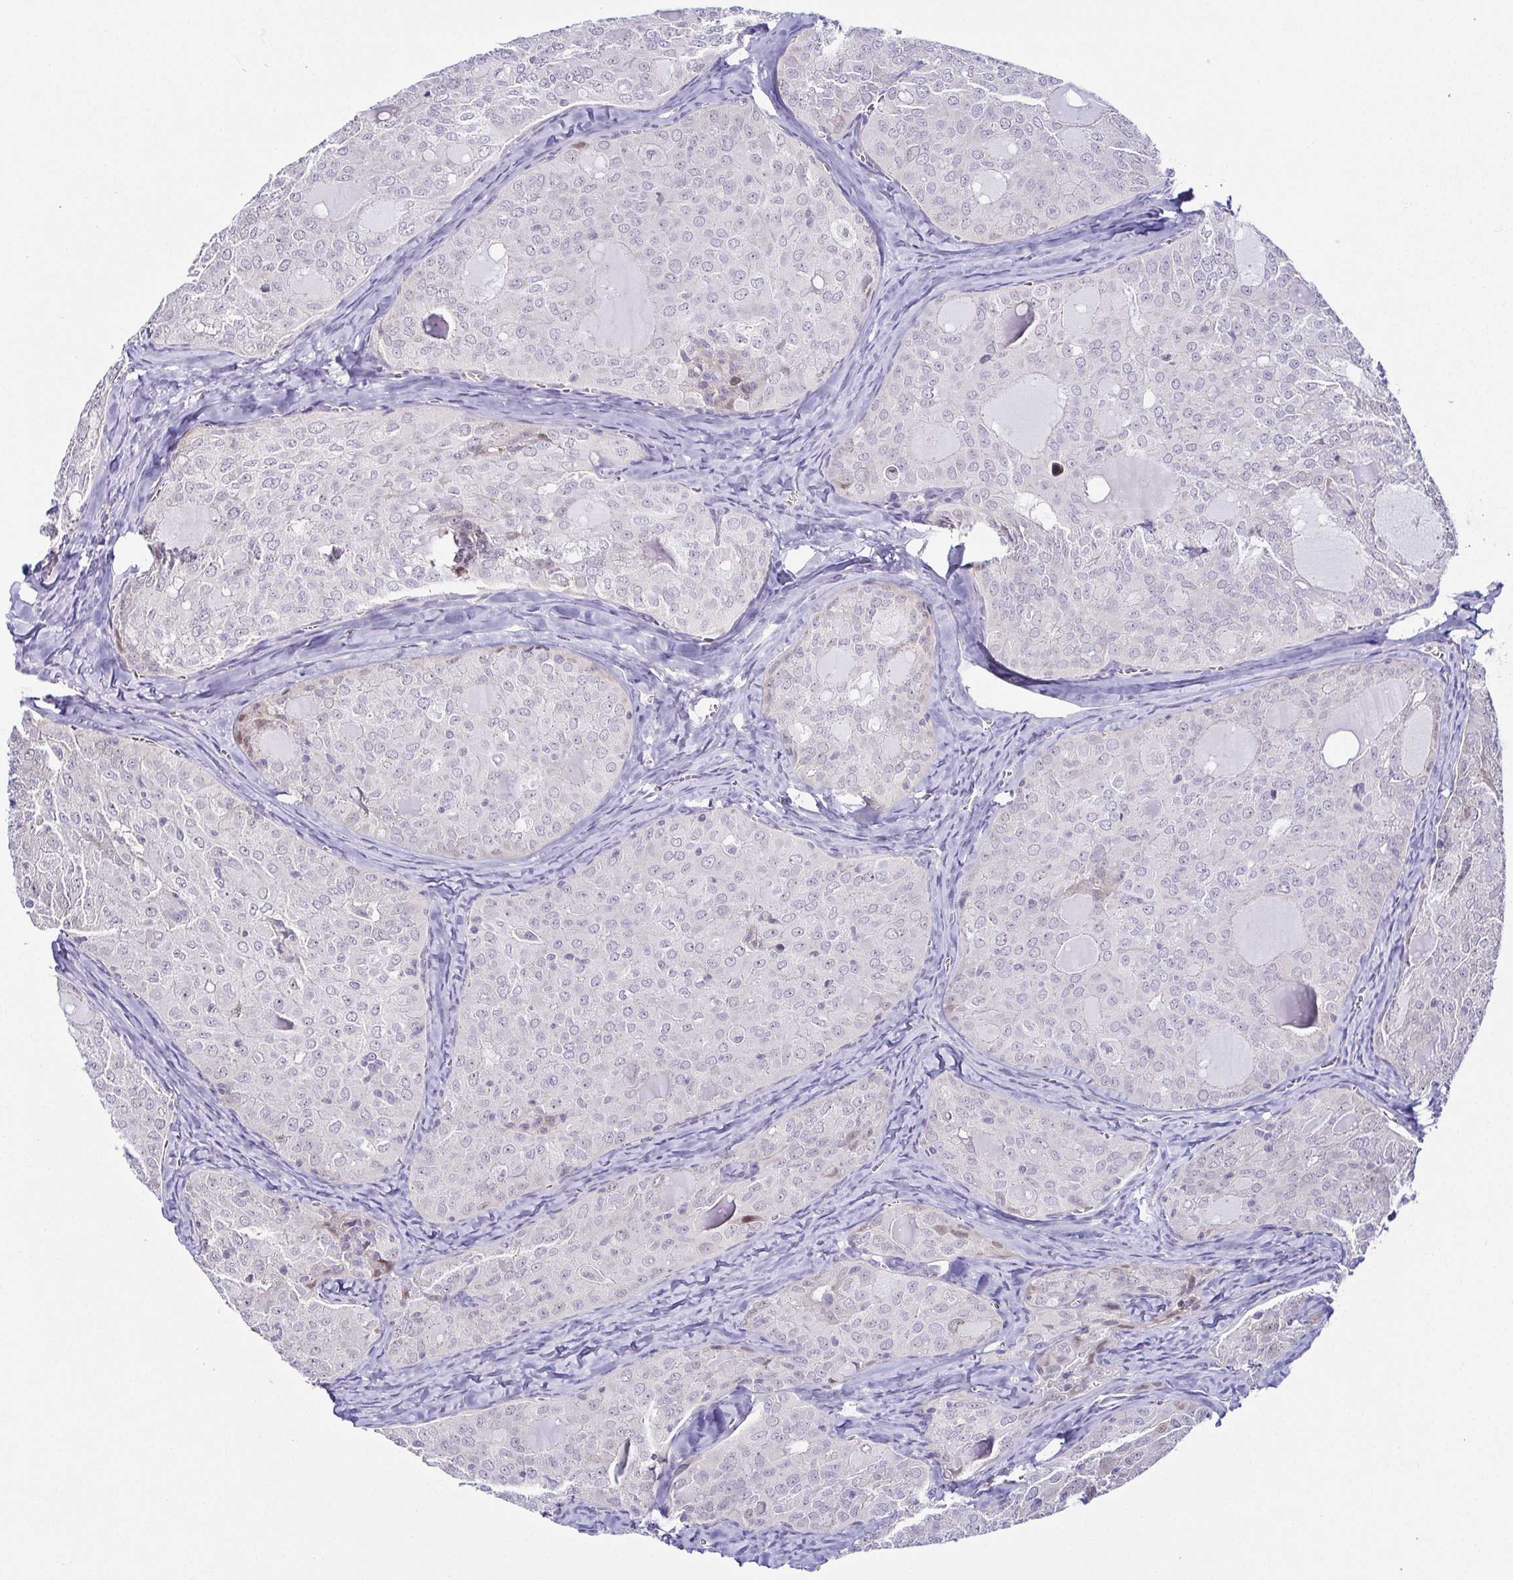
{"staining": {"intensity": "negative", "quantity": "none", "location": "none"}, "tissue": "thyroid cancer", "cell_type": "Tumor cells", "image_type": "cancer", "snomed": [{"axis": "morphology", "description": "Follicular adenoma carcinoma, NOS"}, {"axis": "topography", "description": "Thyroid gland"}], "caption": "Human follicular adenoma carcinoma (thyroid) stained for a protein using immunohistochemistry shows no expression in tumor cells.", "gene": "FAM162B", "patient": {"sex": "male", "age": 75}}